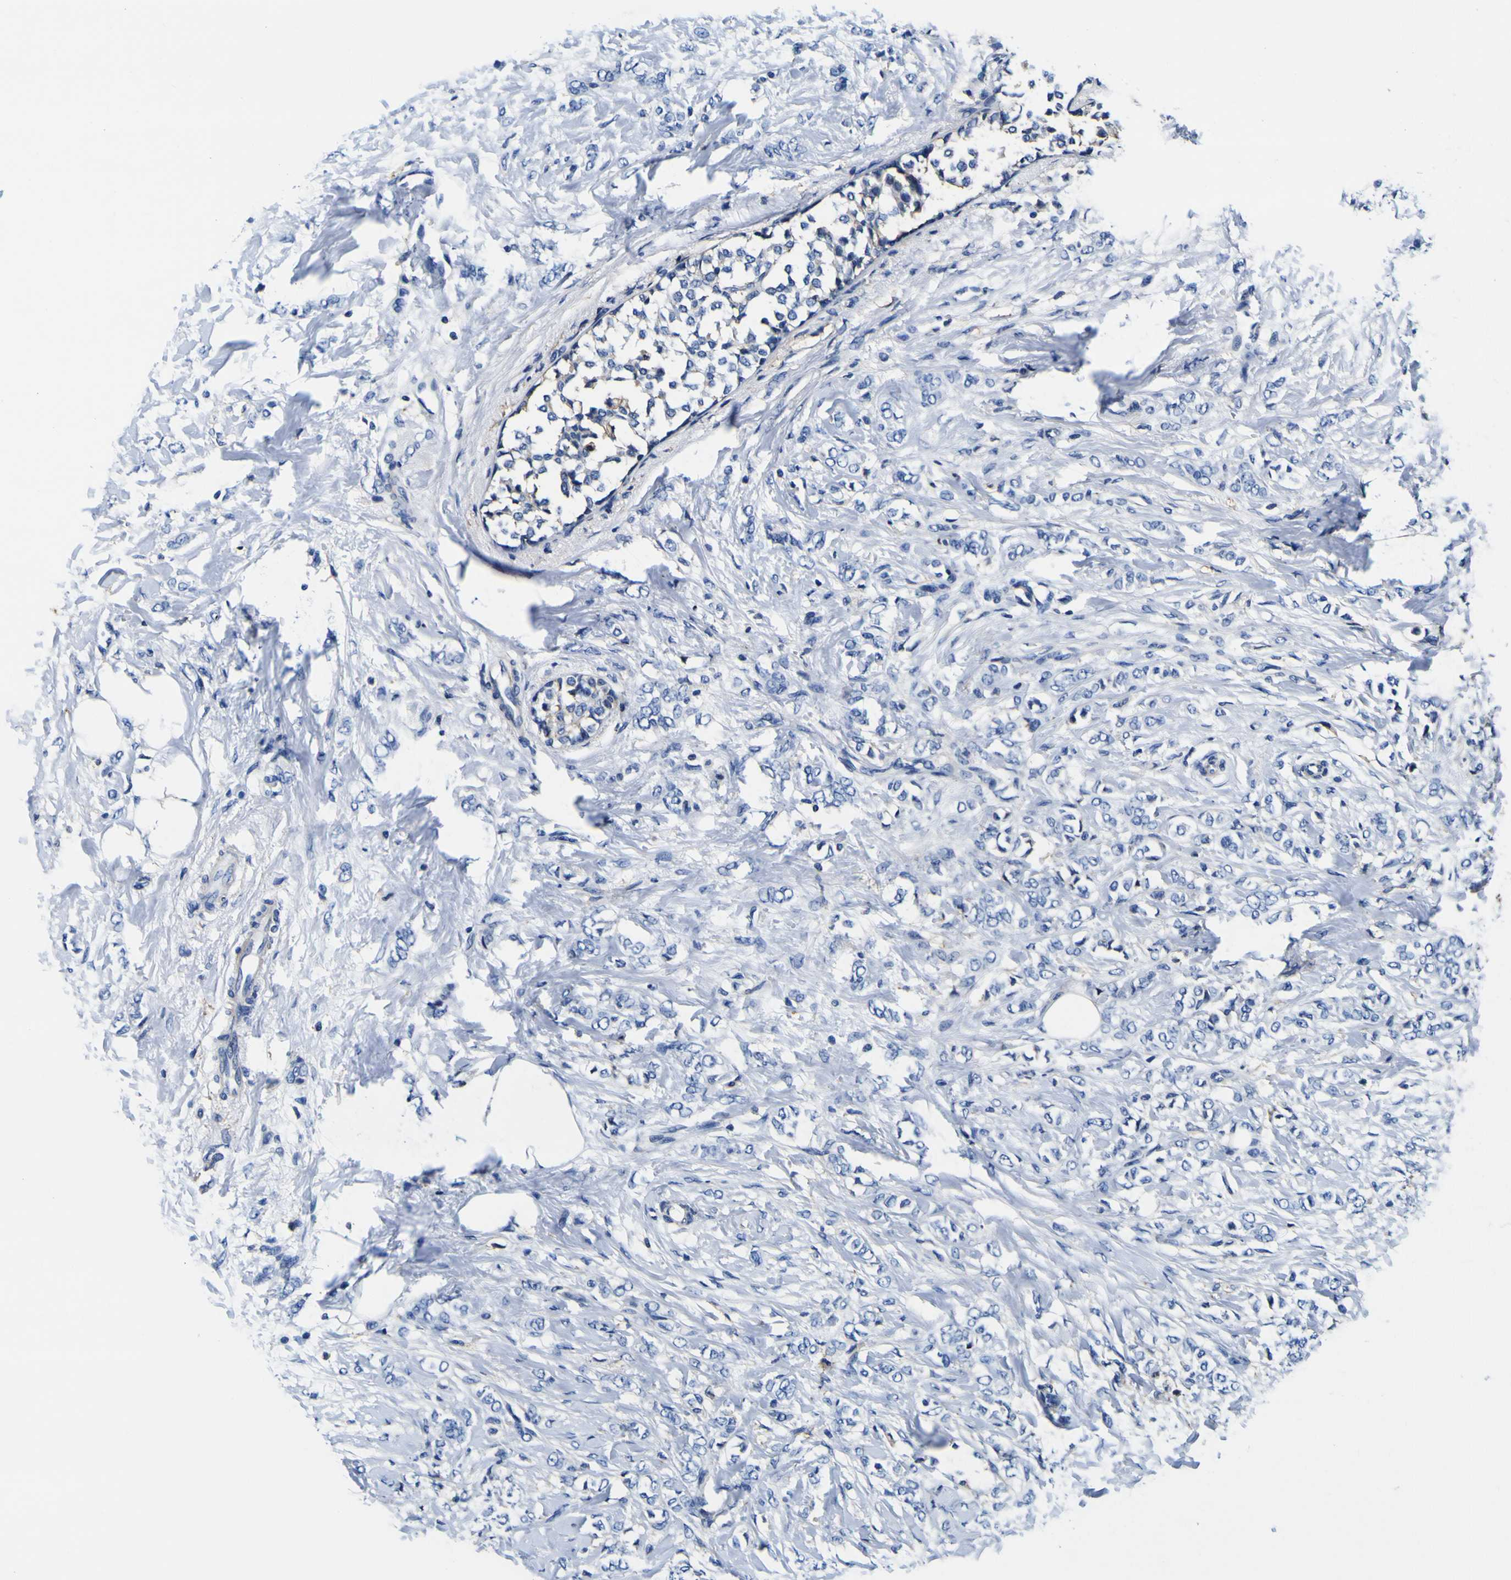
{"staining": {"intensity": "negative", "quantity": "none", "location": "none"}, "tissue": "breast cancer", "cell_type": "Tumor cells", "image_type": "cancer", "snomed": [{"axis": "morphology", "description": "Lobular carcinoma, in situ"}, {"axis": "morphology", "description": "Lobular carcinoma"}, {"axis": "topography", "description": "Breast"}], "caption": "IHC image of neoplastic tissue: human breast cancer (lobular carcinoma) stained with DAB (3,3'-diaminobenzidine) reveals no significant protein positivity in tumor cells.", "gene": "PXDN", "patient": {"sex": "female", "age": 41}}